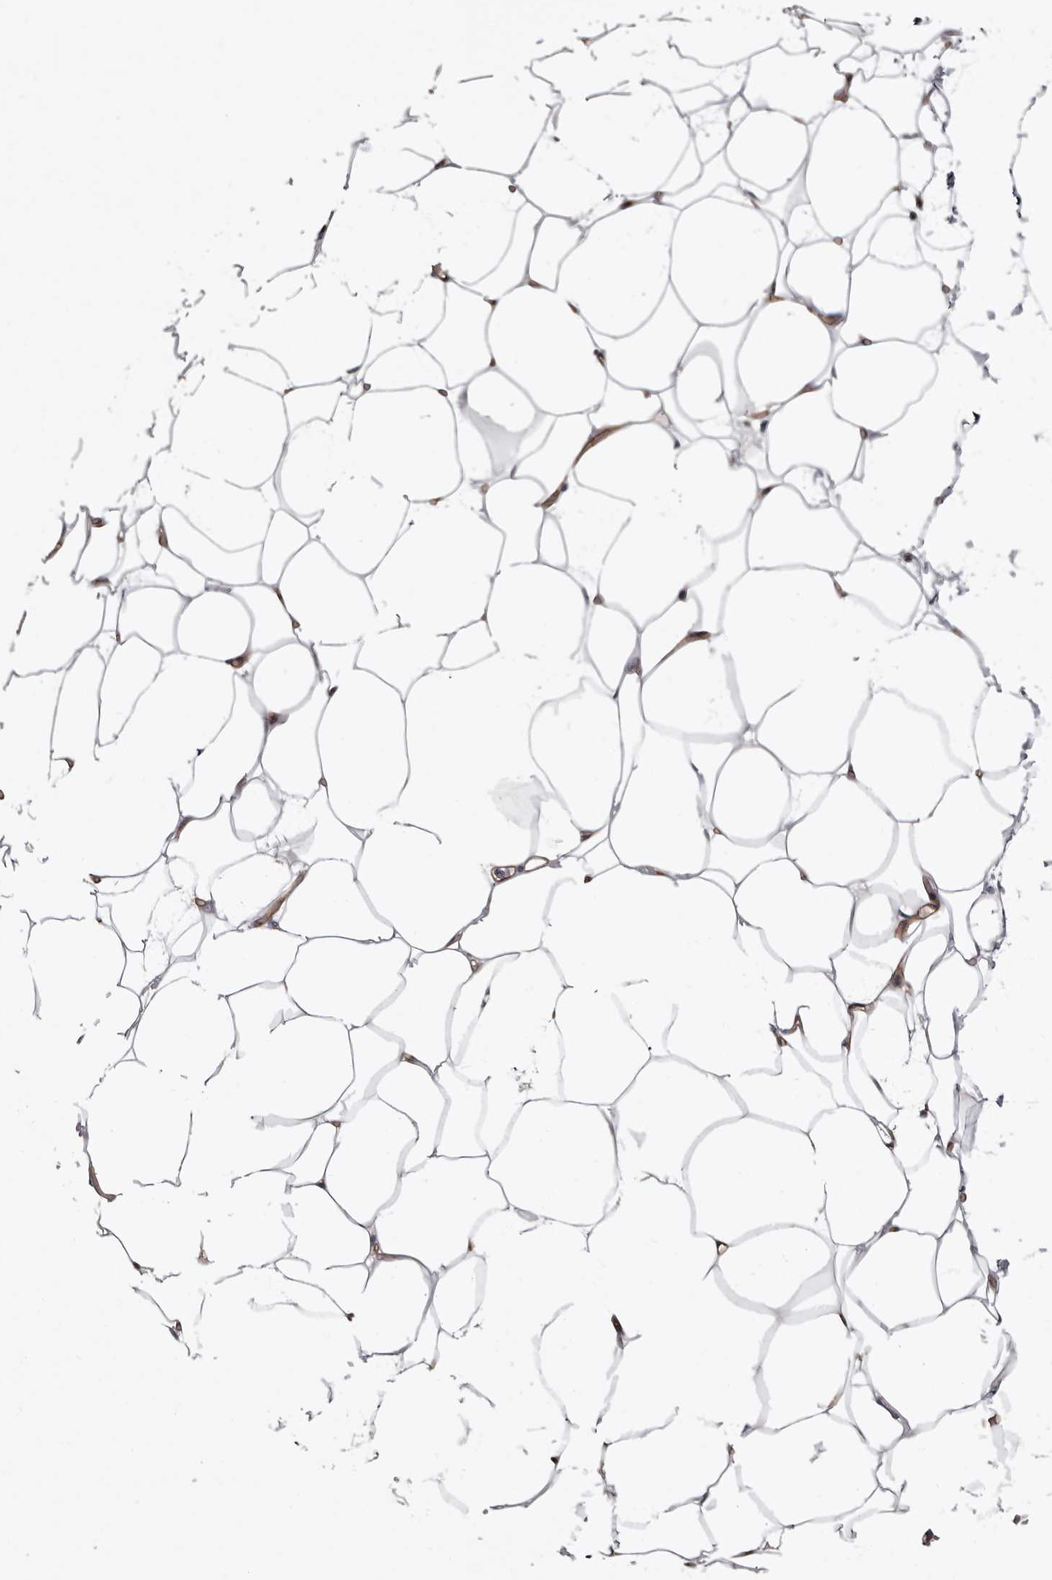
{"staining": {"intensity": "negative", "quantity": "none", "location": "none"}, "tissue": "adipose tissue", "cell_type": "Adipocytes", "image_type": "normal", "snomed": [{"axis": "morphology", "description": "Normal tissue, NOS"}, {"axis": "topography", "description": "Breast"}], "caption": "DAB (3,3'-diaminobenzidine) immunohistochemical staining of normal adipose tissue demonstrates no significant staining in adipocytes. (Brightfield microscopy of DAB (3,3'-diaminobenzidine) immunohistochemistry (IHC) at high magnification).", "gene": "ADGRL4", "patient": {"sex": "female", "age": 23}}